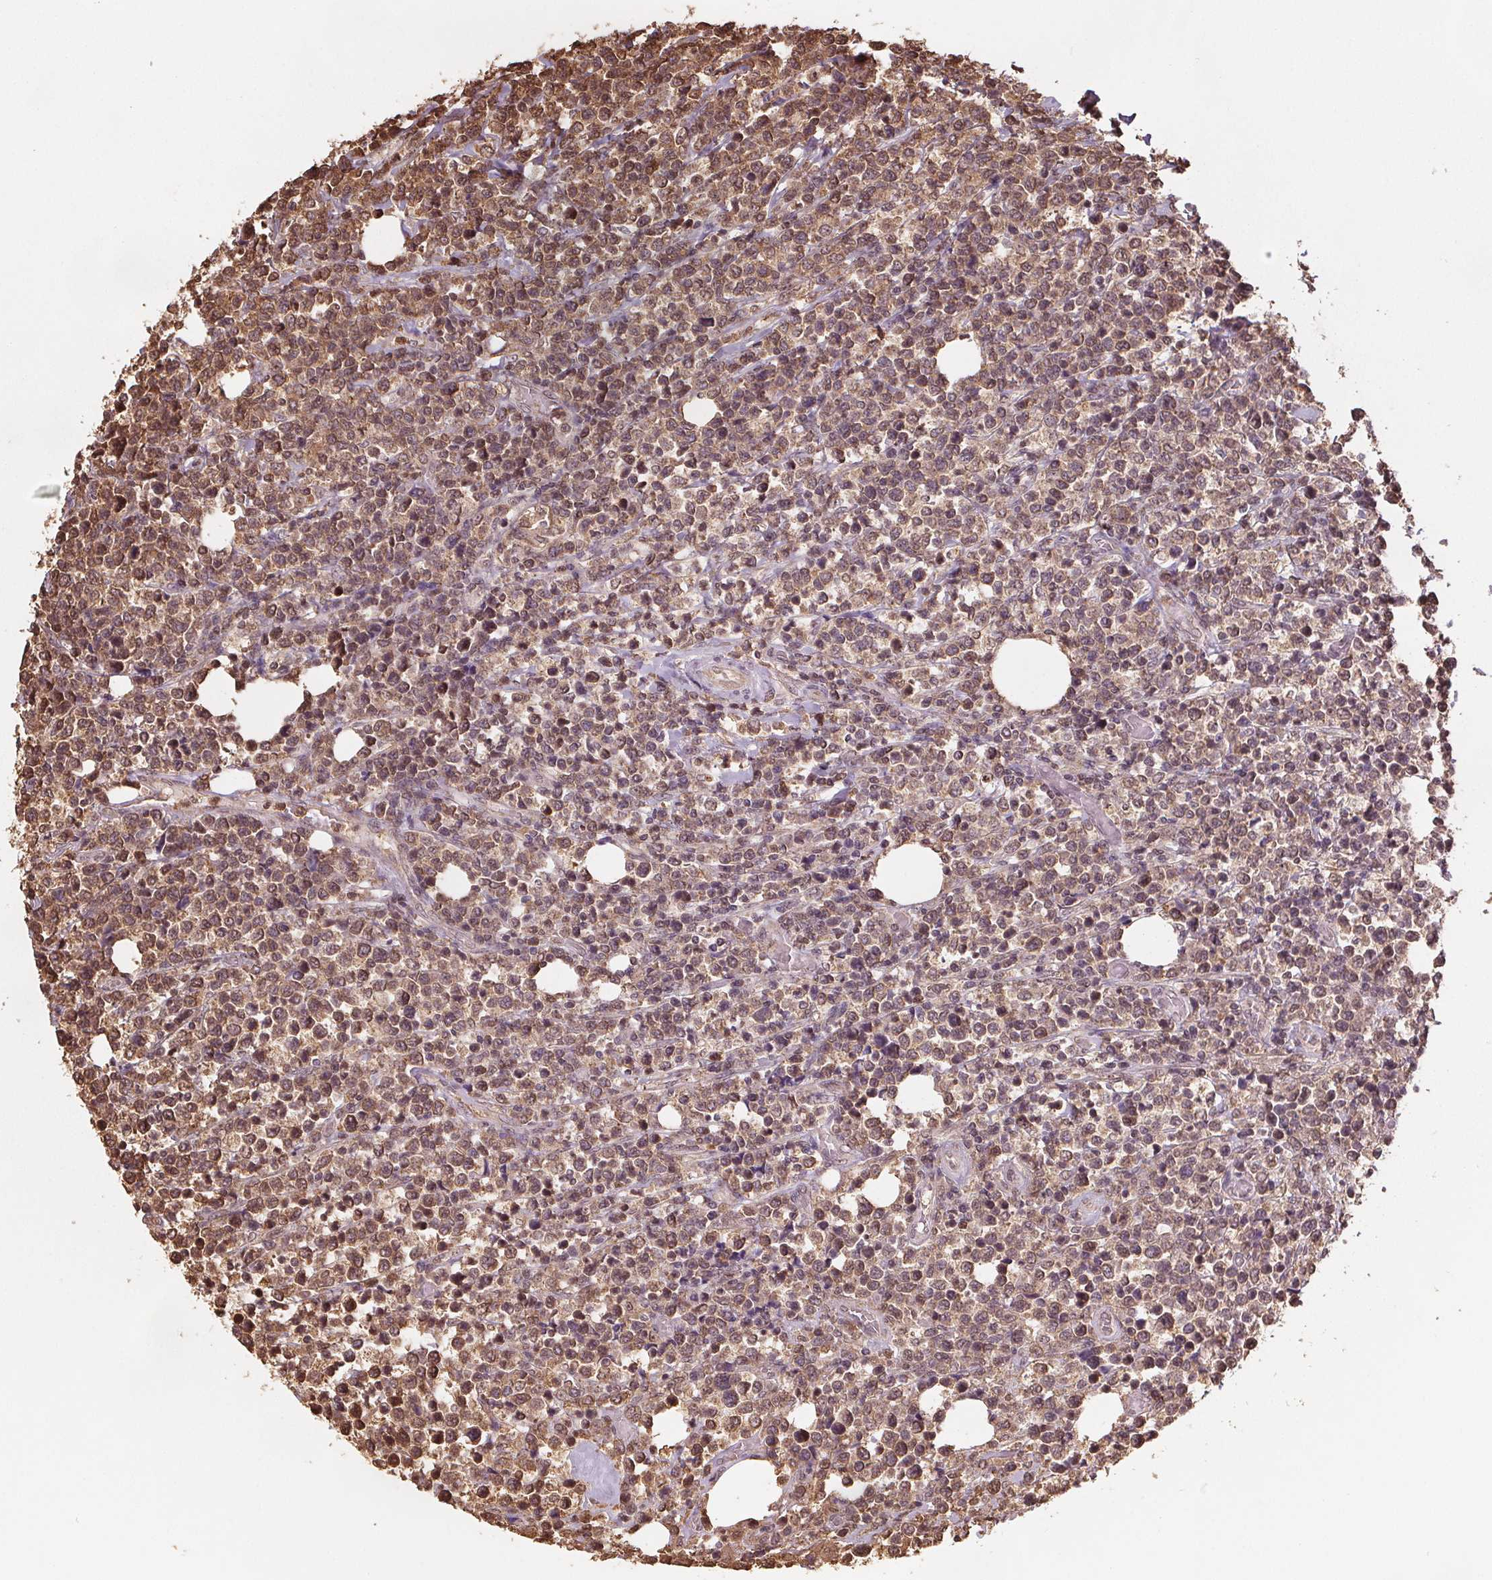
{"staining": {"intensity": "moderate", "quantity": ">75%", "location": "cytoplasmic/membranous,nuclear"}, "tissue": "lymphoma", "cell_type": "Tumor cells", "image_type": "cancer", "snomed": [{"axis": "morphology", "description": "Malignant lymphoma, non-Hodgkin's type, High grade"}, {"axis": "topography", "description": "Soft tissue"}], "caption": "Tumor cells demonstrate medium levels of moderate cytoplasmic/membranous and nuclear staining in about >75% of cells in human lymphoma.", "gene": "ENO1", "patient": {"sex": "female", "age": 56}}